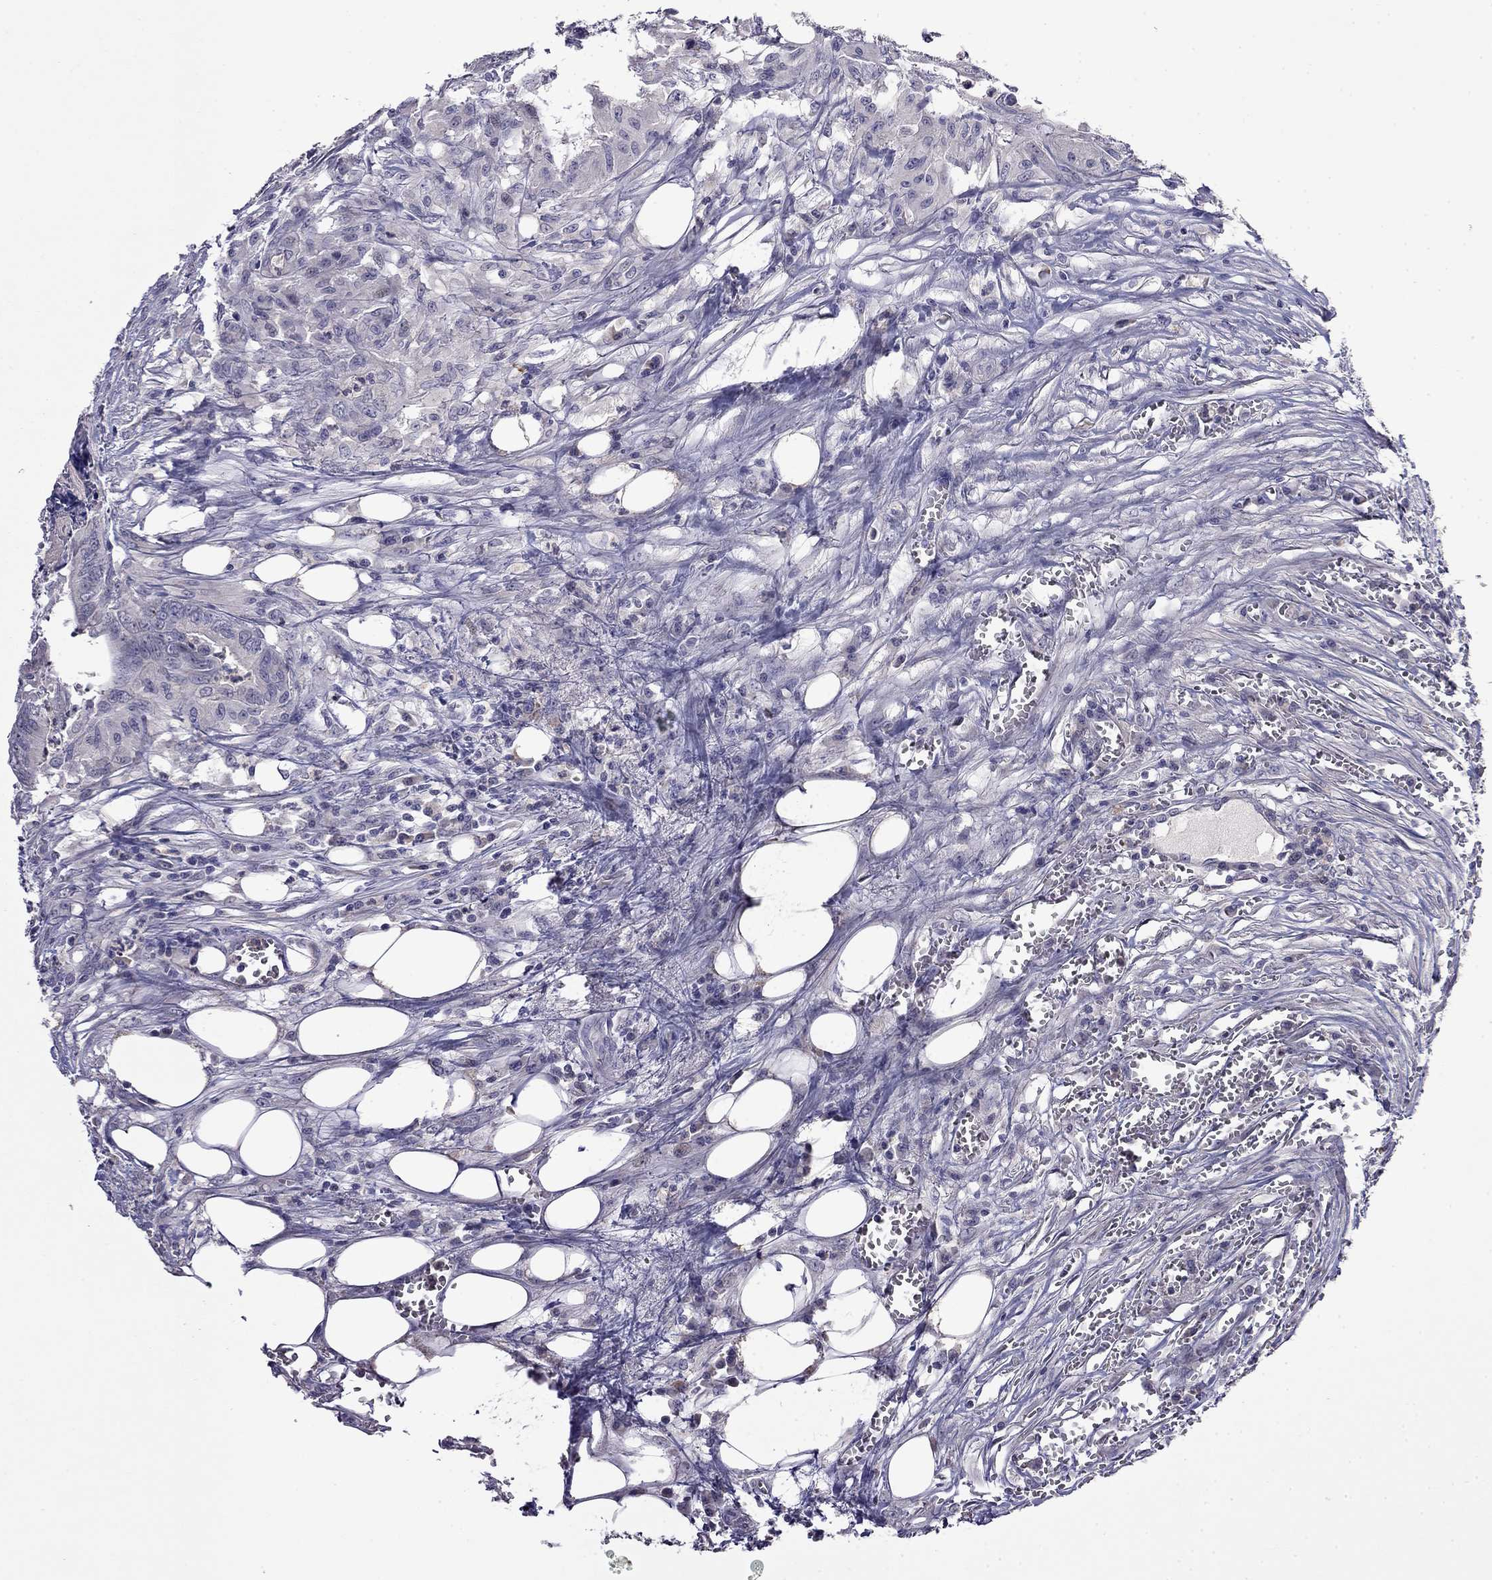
{"staining": {"intensity": "negative", "quantity": "none", "location": "none"}, "tissue": "colorectal cancer", "cell_type": "Tumor cells", "image_type": "cancer", "snomed": [{"axis": "morphology", "description": "Adenocarcinoma, NOS"}, {"axis": "topography", "description": "Colon"}], "caption": "DAB (3,3'-diaminobenzidine) immunohistochemical staining of colorectal adenocarcinoma reveals no significant staining in tumor cells.", "gene": "STAR", "patient": {"sex": "male", "age": 84}}